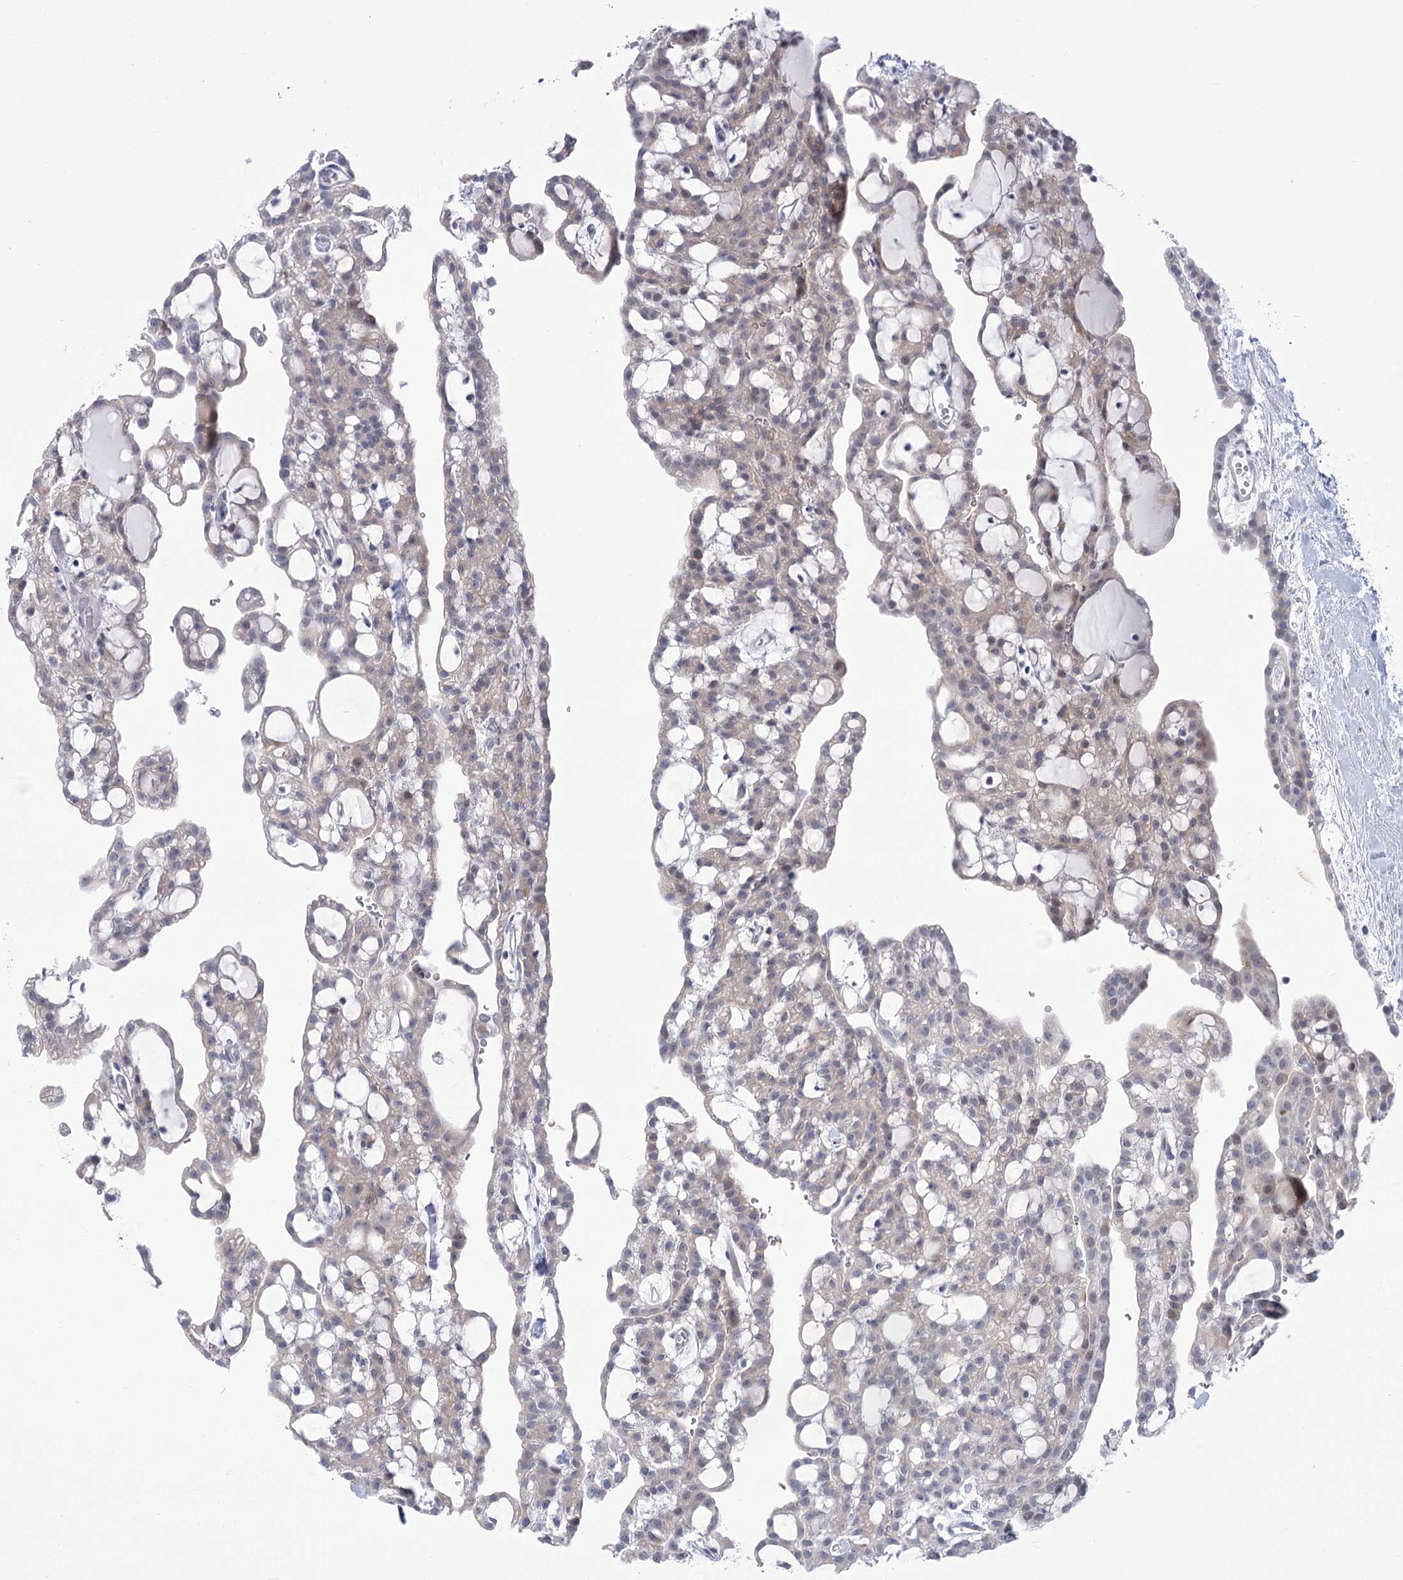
{"staining": {"intensity": "weak", "quantity": "<25%", "location": "cytoplasmic/membranous"}, "tissue": "renal cancer", "cell_type": "Tumor cells", "image_type": "cancer", "snomed": [{"axis": "morphology", "description": "Adenocarcinoma, NOS"}, {"axis": "topography", "description": "Kidney"}], "caption": "The IHC histopathology image has no significant expression in tumor cells of renal adenocarcinoma tissue.", "gene": "BEND7", "patient": {"sex": "male", "age": 63}}